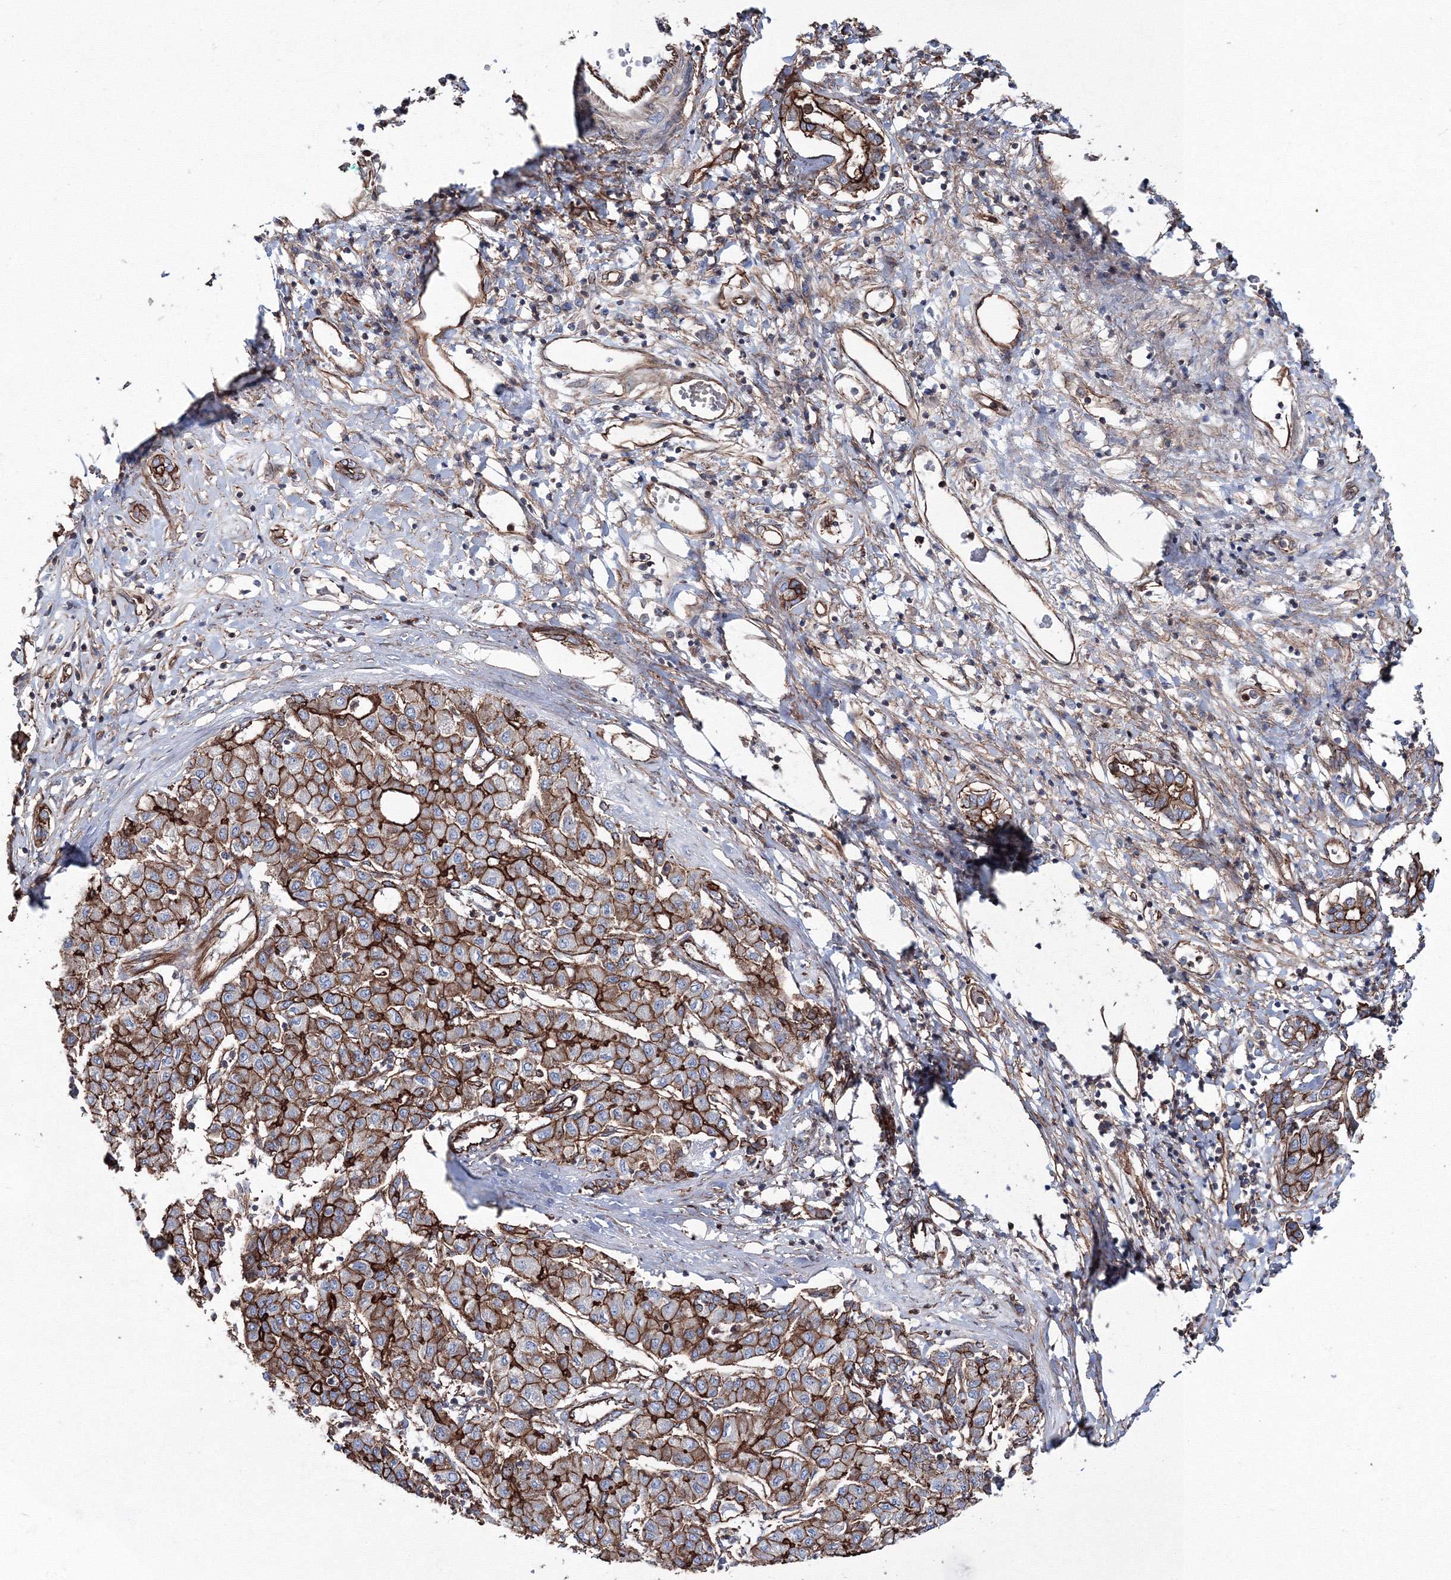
{"staining": {"intensity": "strong", "quantity": ">75%", "location": "cytoplasmic/membranous"}, "tissue": "liver cancer", "cell_type": "Tumor cells", "image_type": "cancer", "snomed": [{"axis": "morphology", "description": "Carcinoma, Hepatocellular, NOS"}, {"axis": "topography", "description": "Liver"}], "caption": "DAB (3,3'-diaminobenzidine) immunohistochemical staining of human liver cancer (hepatocellular carcinoma) reveals strong cytoplasmic/membranous protein staining in approximately >75% of tumor cells.", "gene": "ANKRD37", "patient": {"sex": "male", "age": 65}}